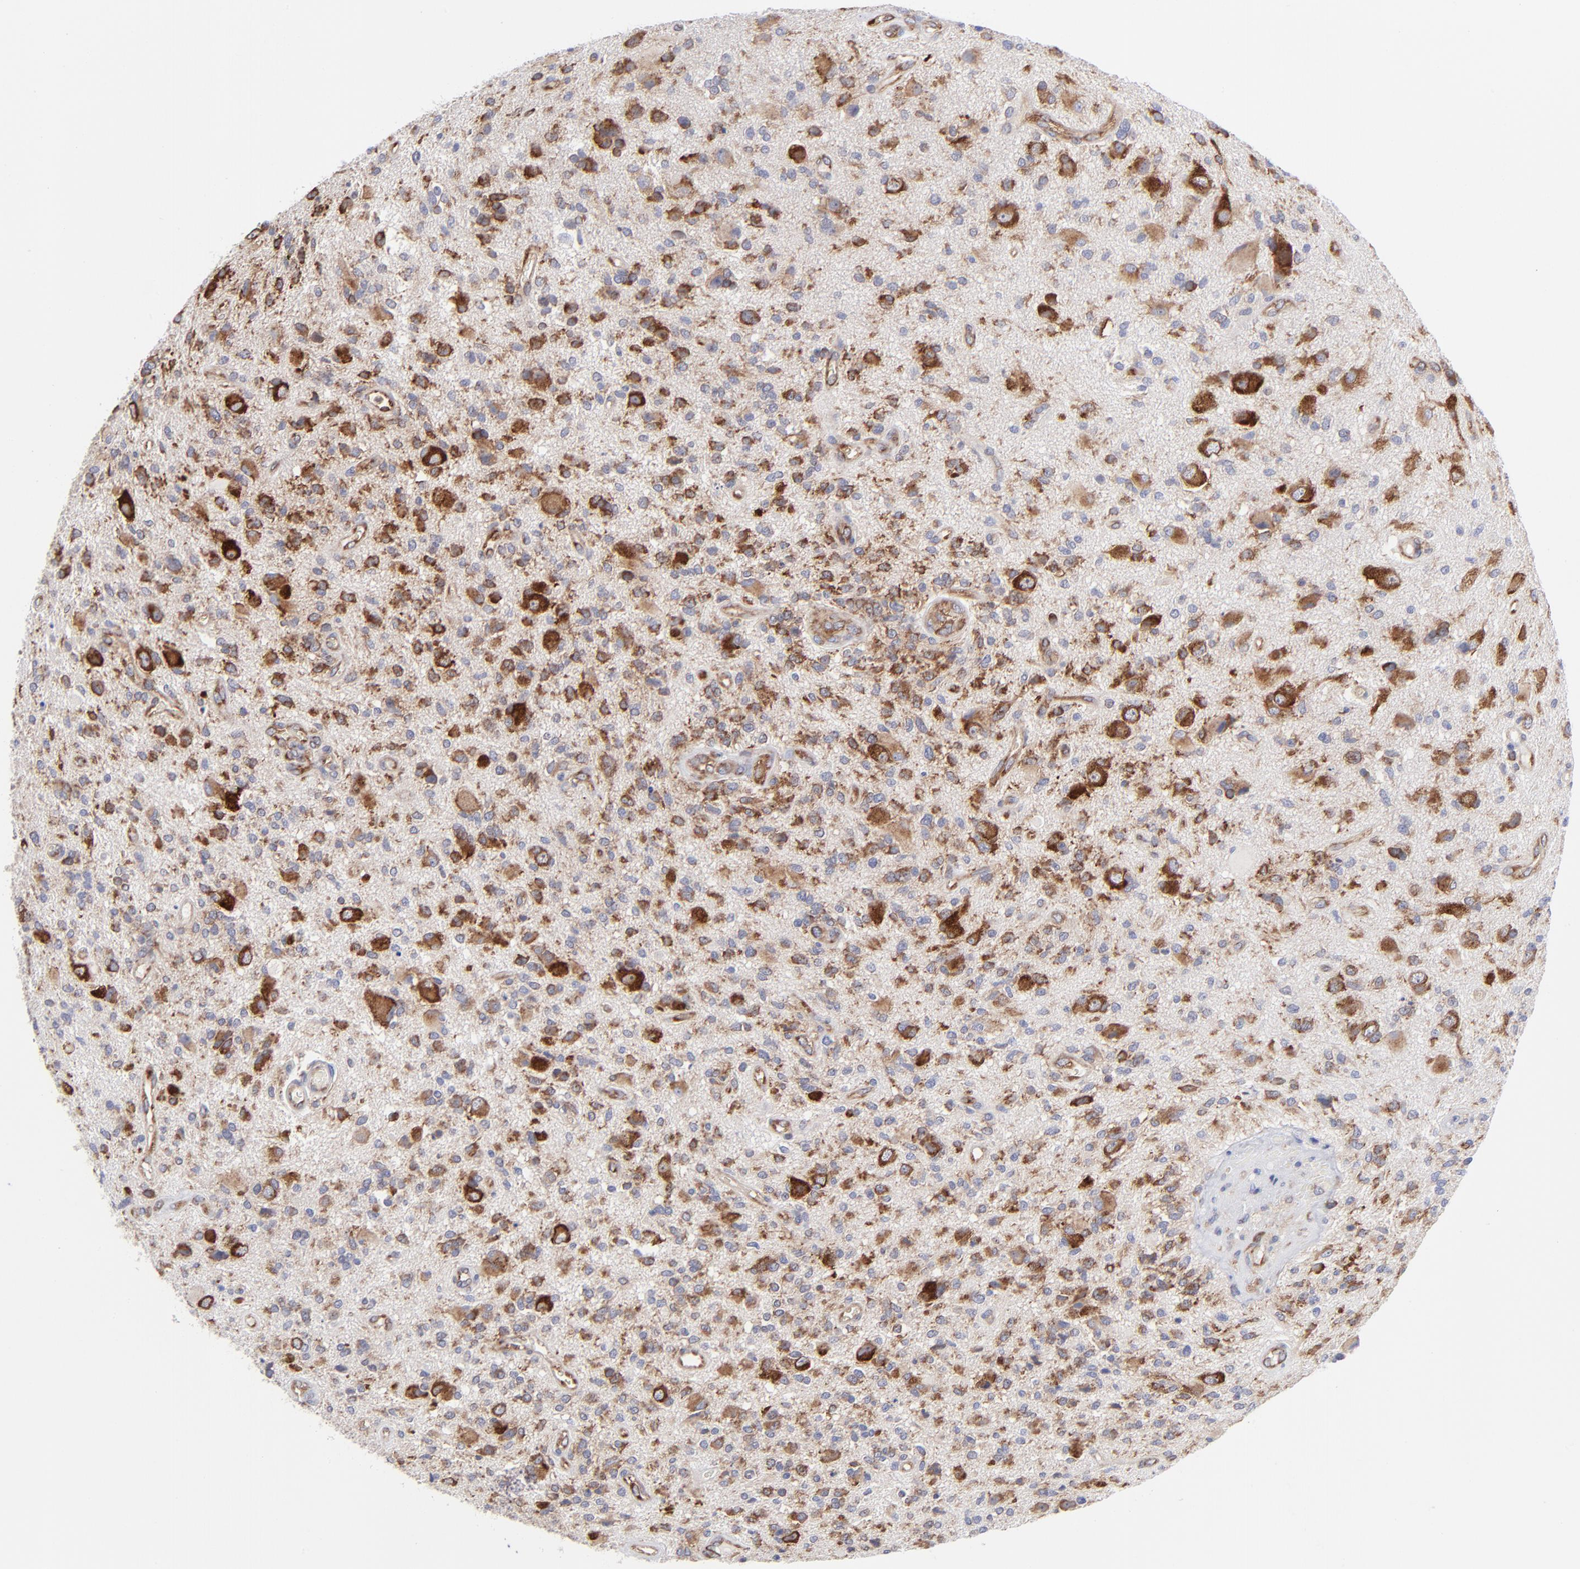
{"staining": {"intensity": "strong", "quantity": ">75%", "location": "cytoplasmic/membranous"}, "tissue": "glioma", "cell_type": "Tumor cells", "image_type": "cancer", "snomed": [{"axis": "morphology", "description": "Normal tissue, NOS"}, {"axis": "morphology", "description": "Glioma, malignant, High grade"}, {"axis": "topography", "description": "Cerebral cortex"}], "caption": "Malignant glioma (high-grade) stained with immunohistochemistry (IHC) exhibits strong cytoplasmic/membranous expression in about >75% of tumor cells. (brown staining indicates protein expression, while blue staining denotes nuclei).", "gene": "EIF2AK2", "patient": {"sex": "male", "age": 75}}